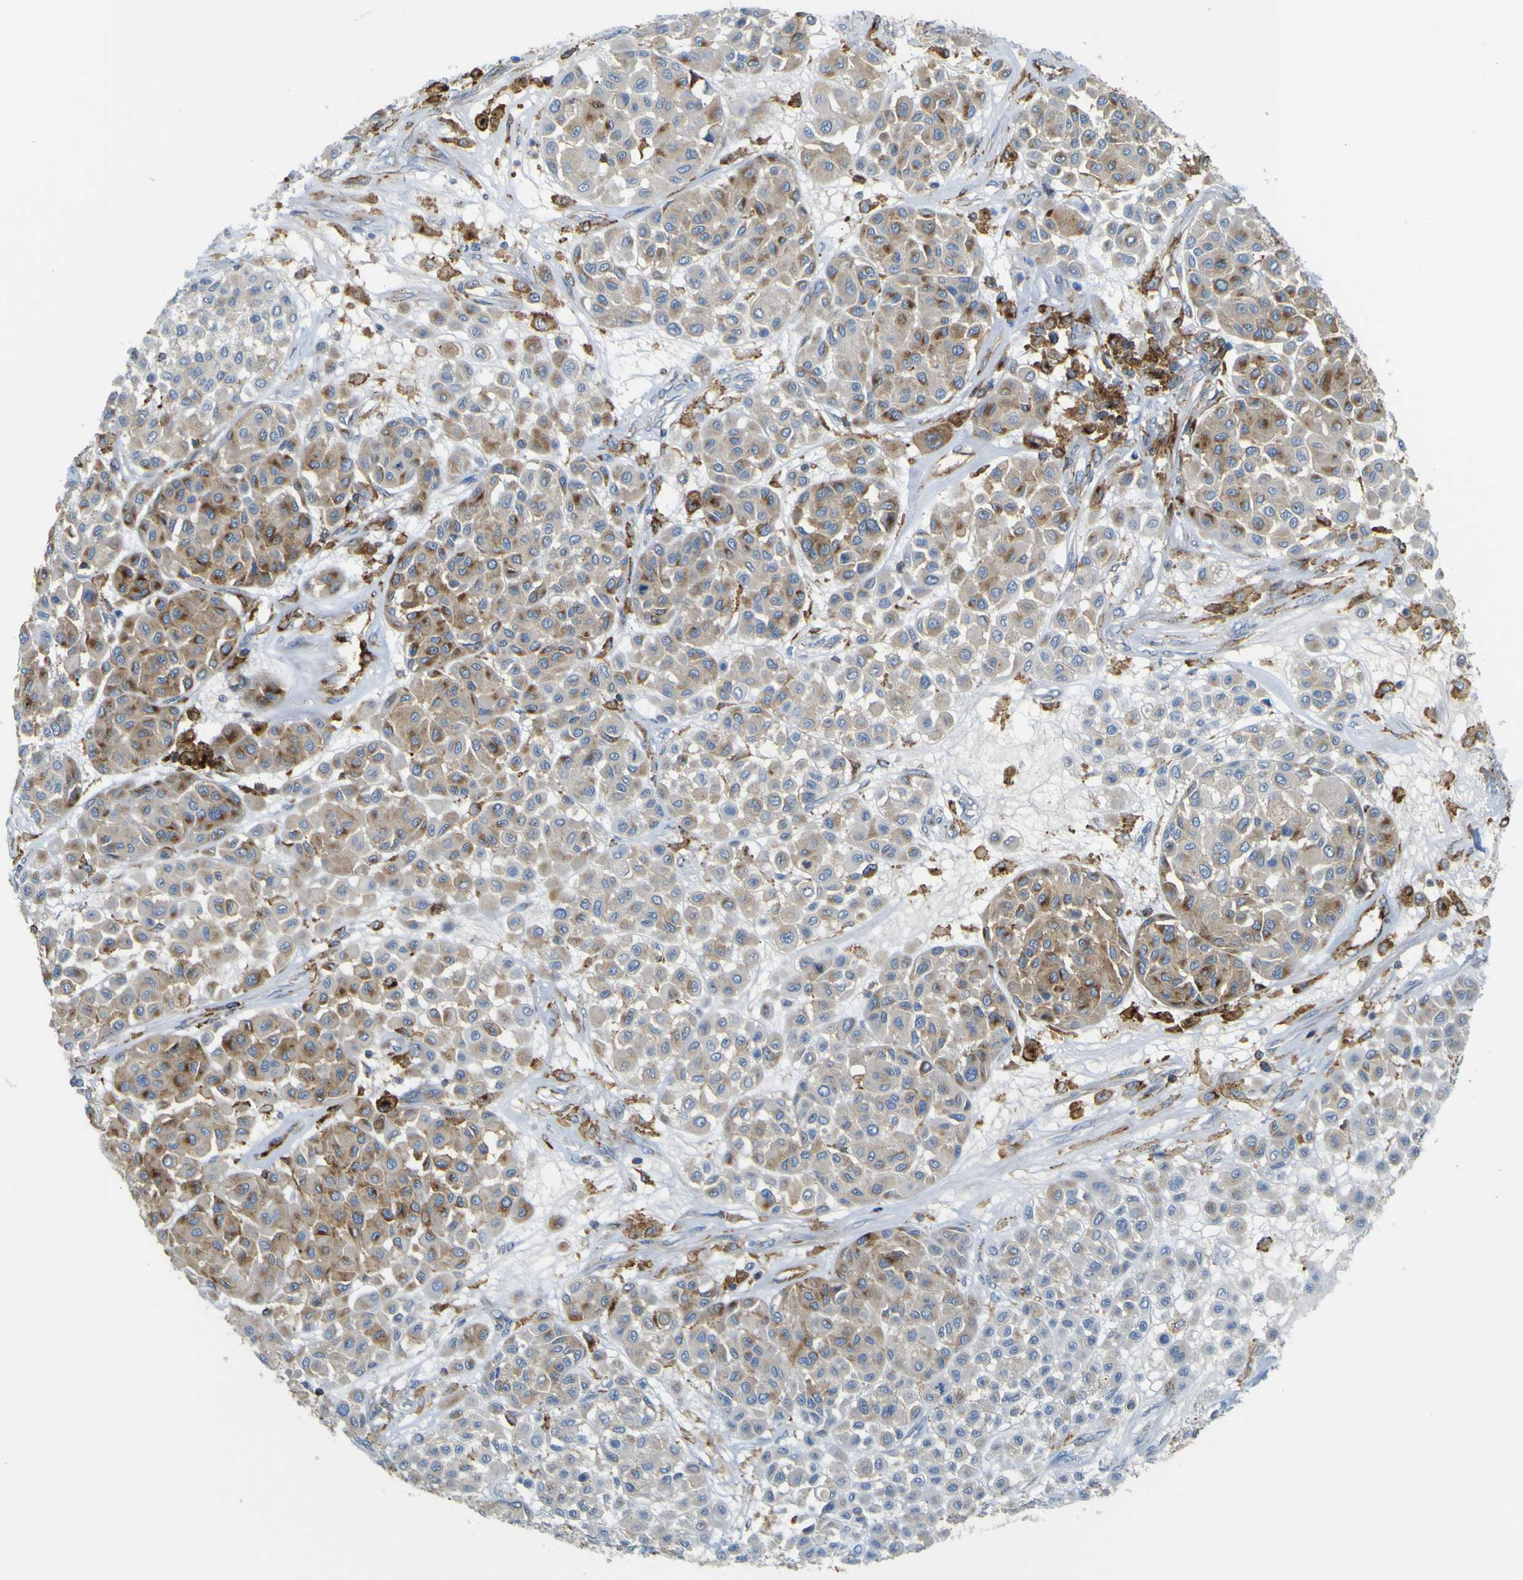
{"staining": {"intensity": "moderate", "quantity": "25%-75%", "location": "cytoplasmic/membranous"}, "tissue": "melanoma", "cell_type": "Tumor cells", "image_type": "cancer", "snomed": [{"axis": "morphology", "description": "Malignant melanoma, Metastatic site"}, {"axis": "topography", "description": "Soft tissue"}], "caption": "This photomicrograph displays immunohistochemistry staining of human melanoma, with medium moderate cytoplasmic/membranous staining in approximately 25%-75% of tumor cells.", "gene": "IGF2R", "patient": {"sex": "male", "age": 41}}